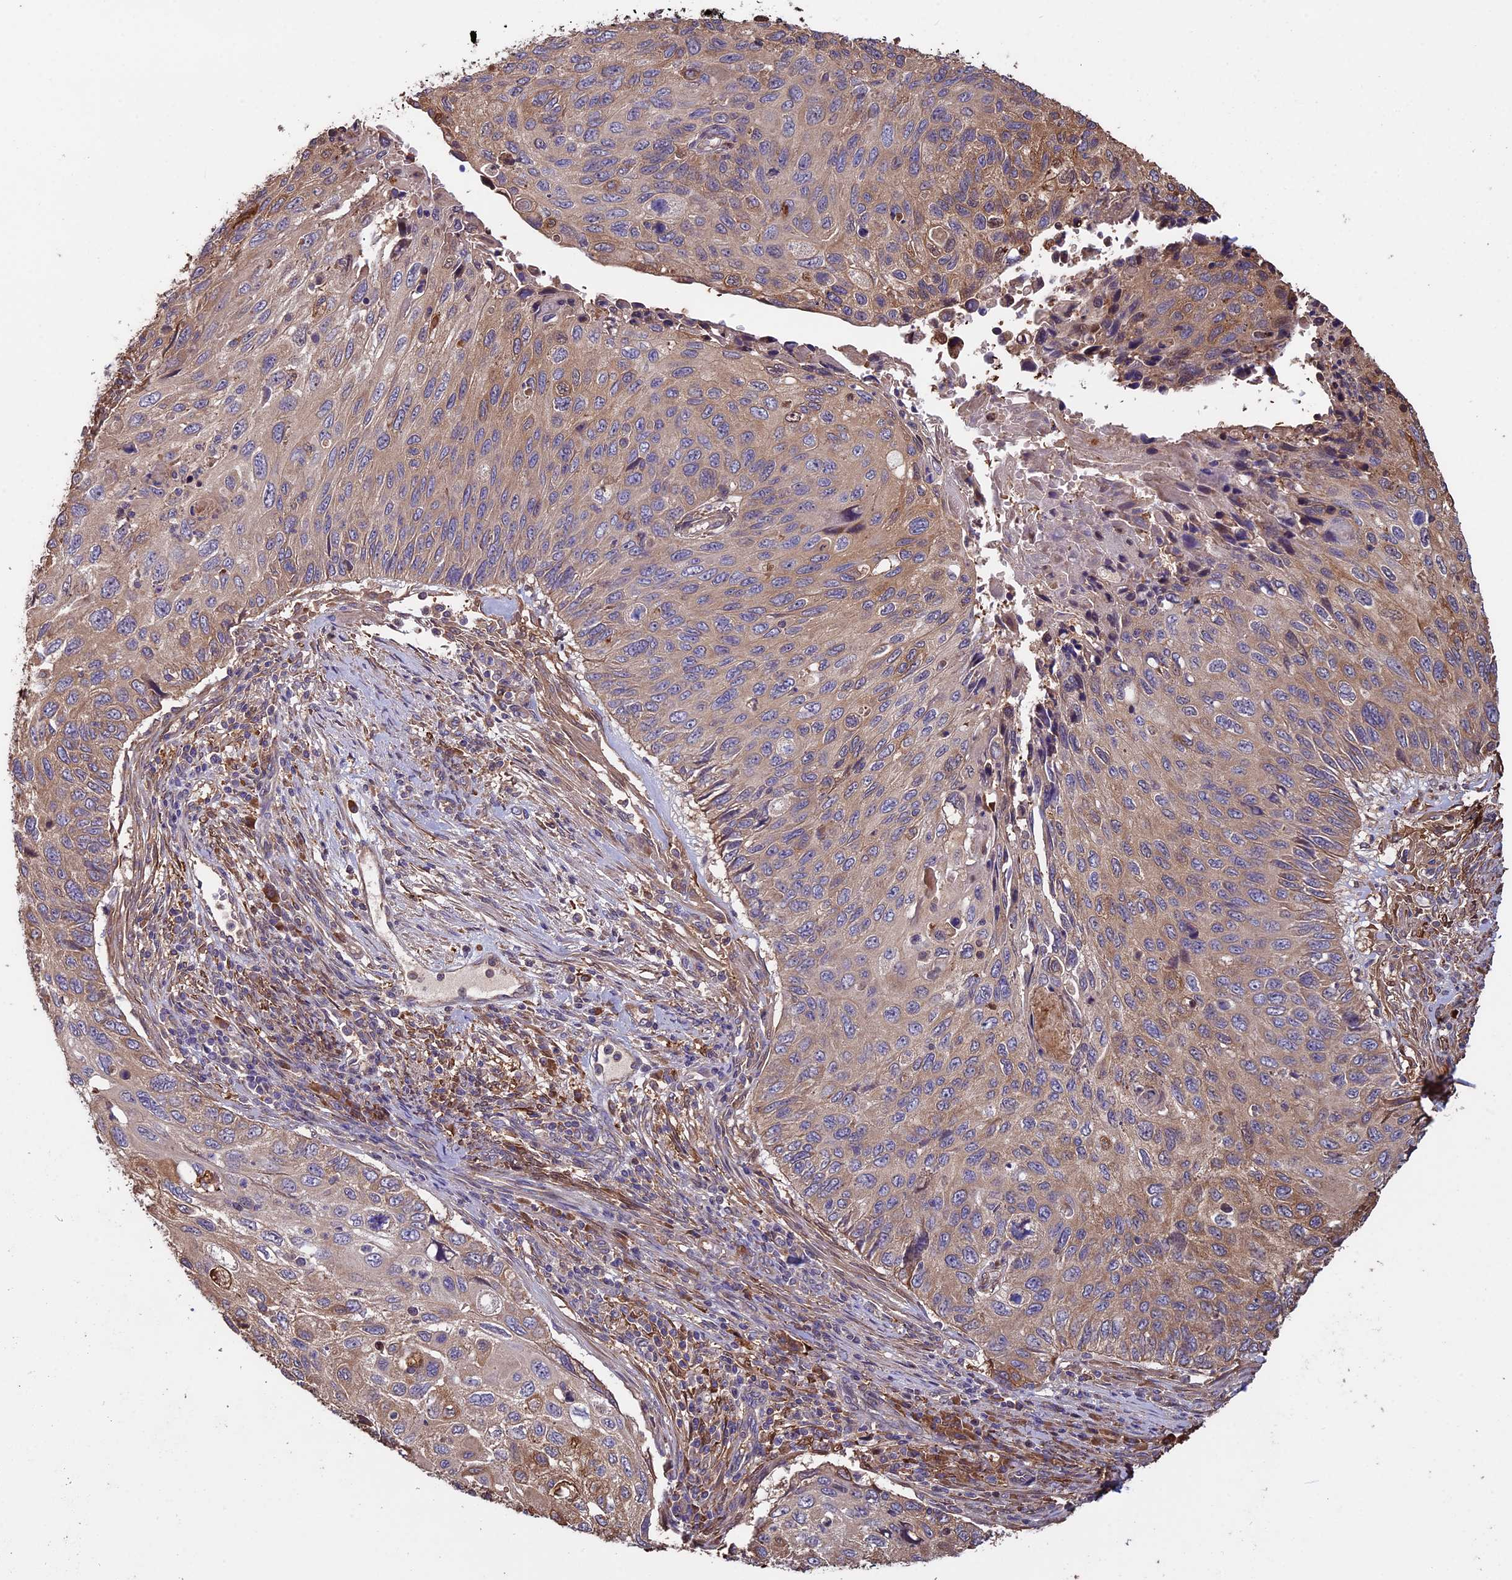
{"staining": {"intensity": "weak", "quantity": "25%-75%", "location": "cytoplasmic/membranous"}, "tissue": "cervical cancer", "cell_type": "Tumor cells", "image_type": "cancer", "snomed": [{"axis": "morphology", "description": "Squamous cell carcinoma, NOS"}, {"axis": "topography", "description": "Cervix"}], "caption": "Protein staining shows weak cytoplasmic/membranous positivity in about 25%-75% of tumor cells in cervical cancer.", "gene": "VWA3A", "patient": {"sex": "female", "age": 70}}